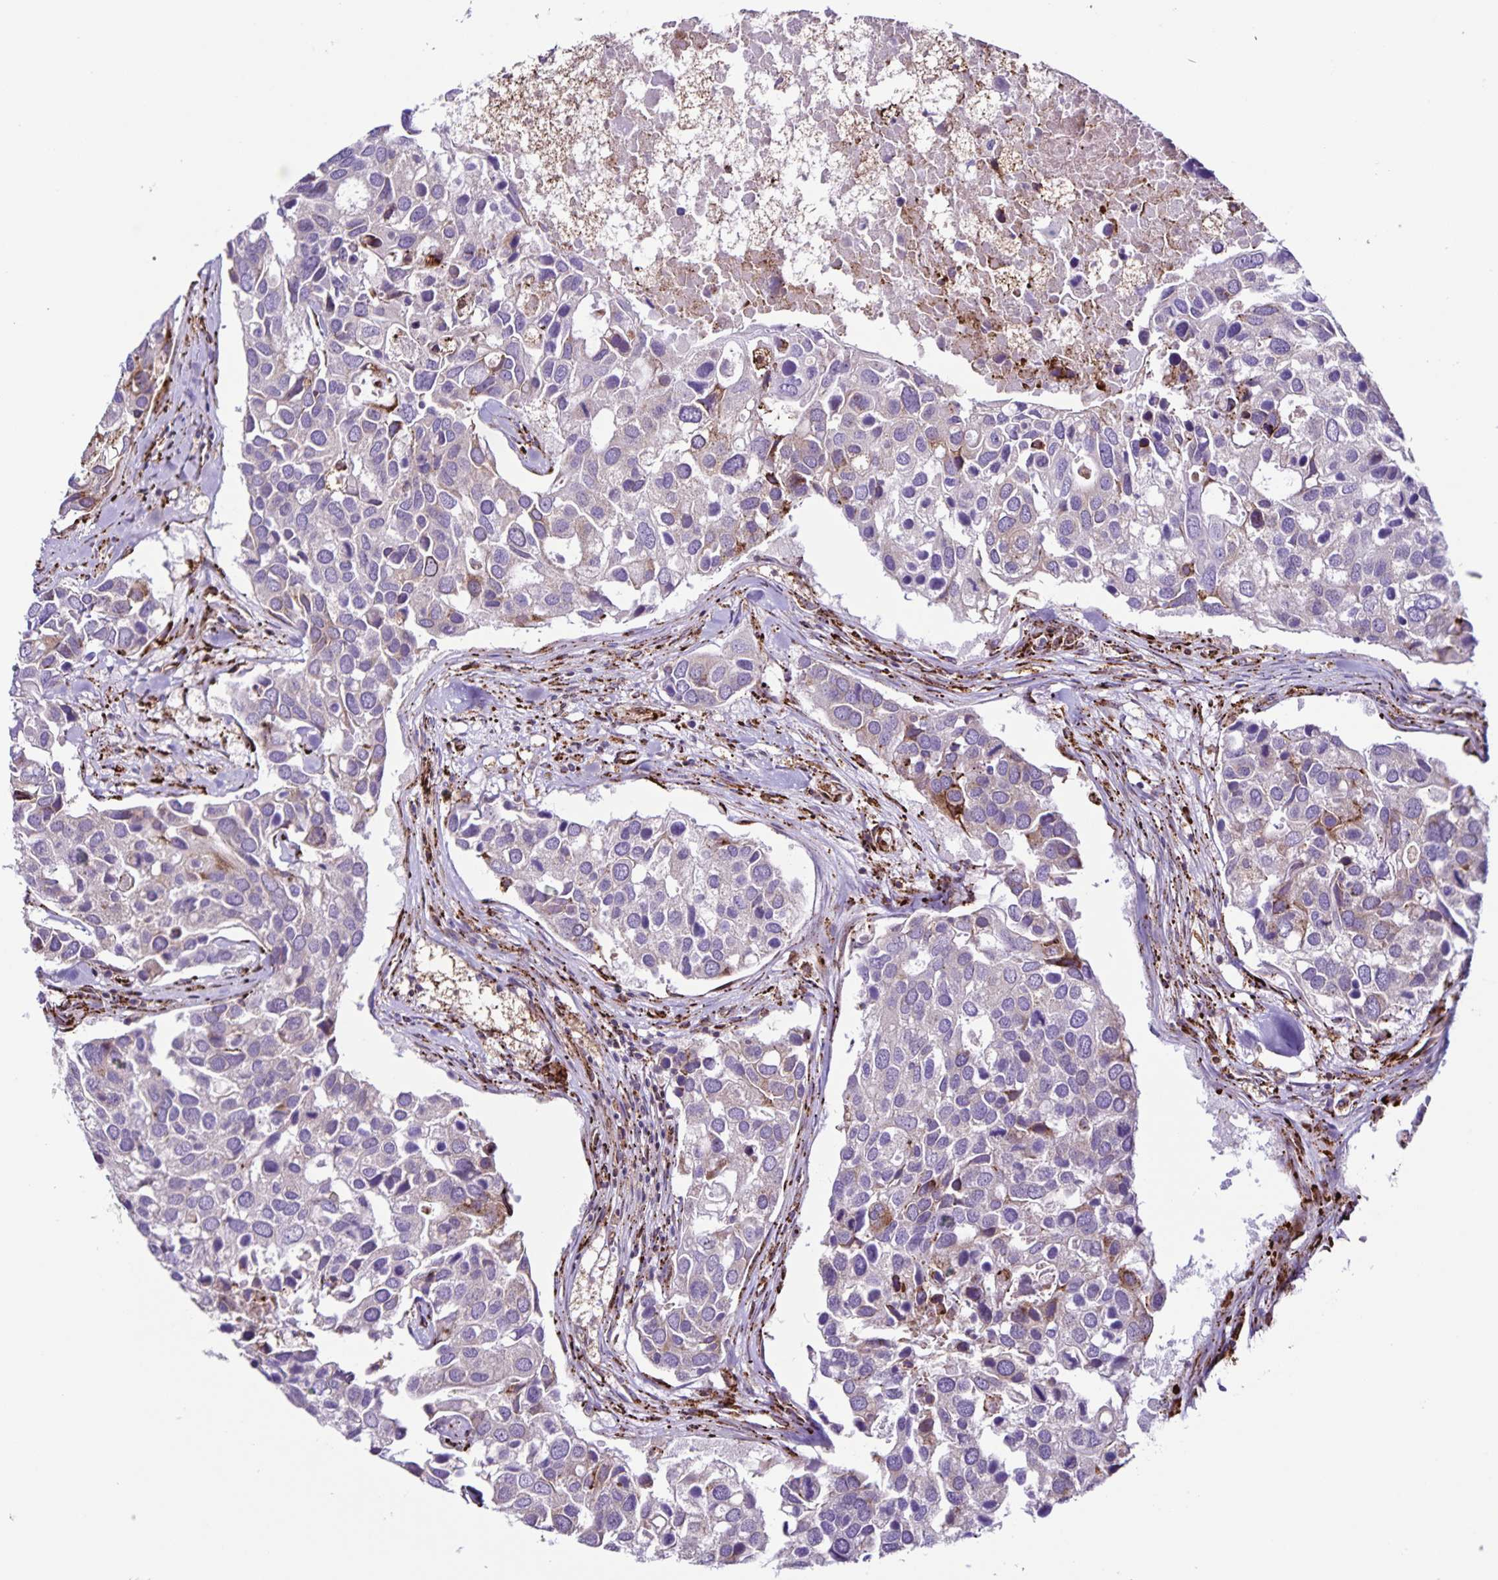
{"staining": {"intensity": "negative", "quantity": "none", "location": "none"}, "tissue": "breast cancer", "cell_type": "Tumor cells", "image_type": "cancer", "snomed": [{"axis": "morphology", "description": "Duct carcinoma"}, {"axis": "topography", "description": "Breast"}], "caption": "DAB (3,3'-diaminobenzidine) immunohistochemical staining of intraductal carcinoma (breast) displays no significant positivity in tumor cells.", "gene": "OSBPL5", "patient": {"sex": "female", "age": 83}}